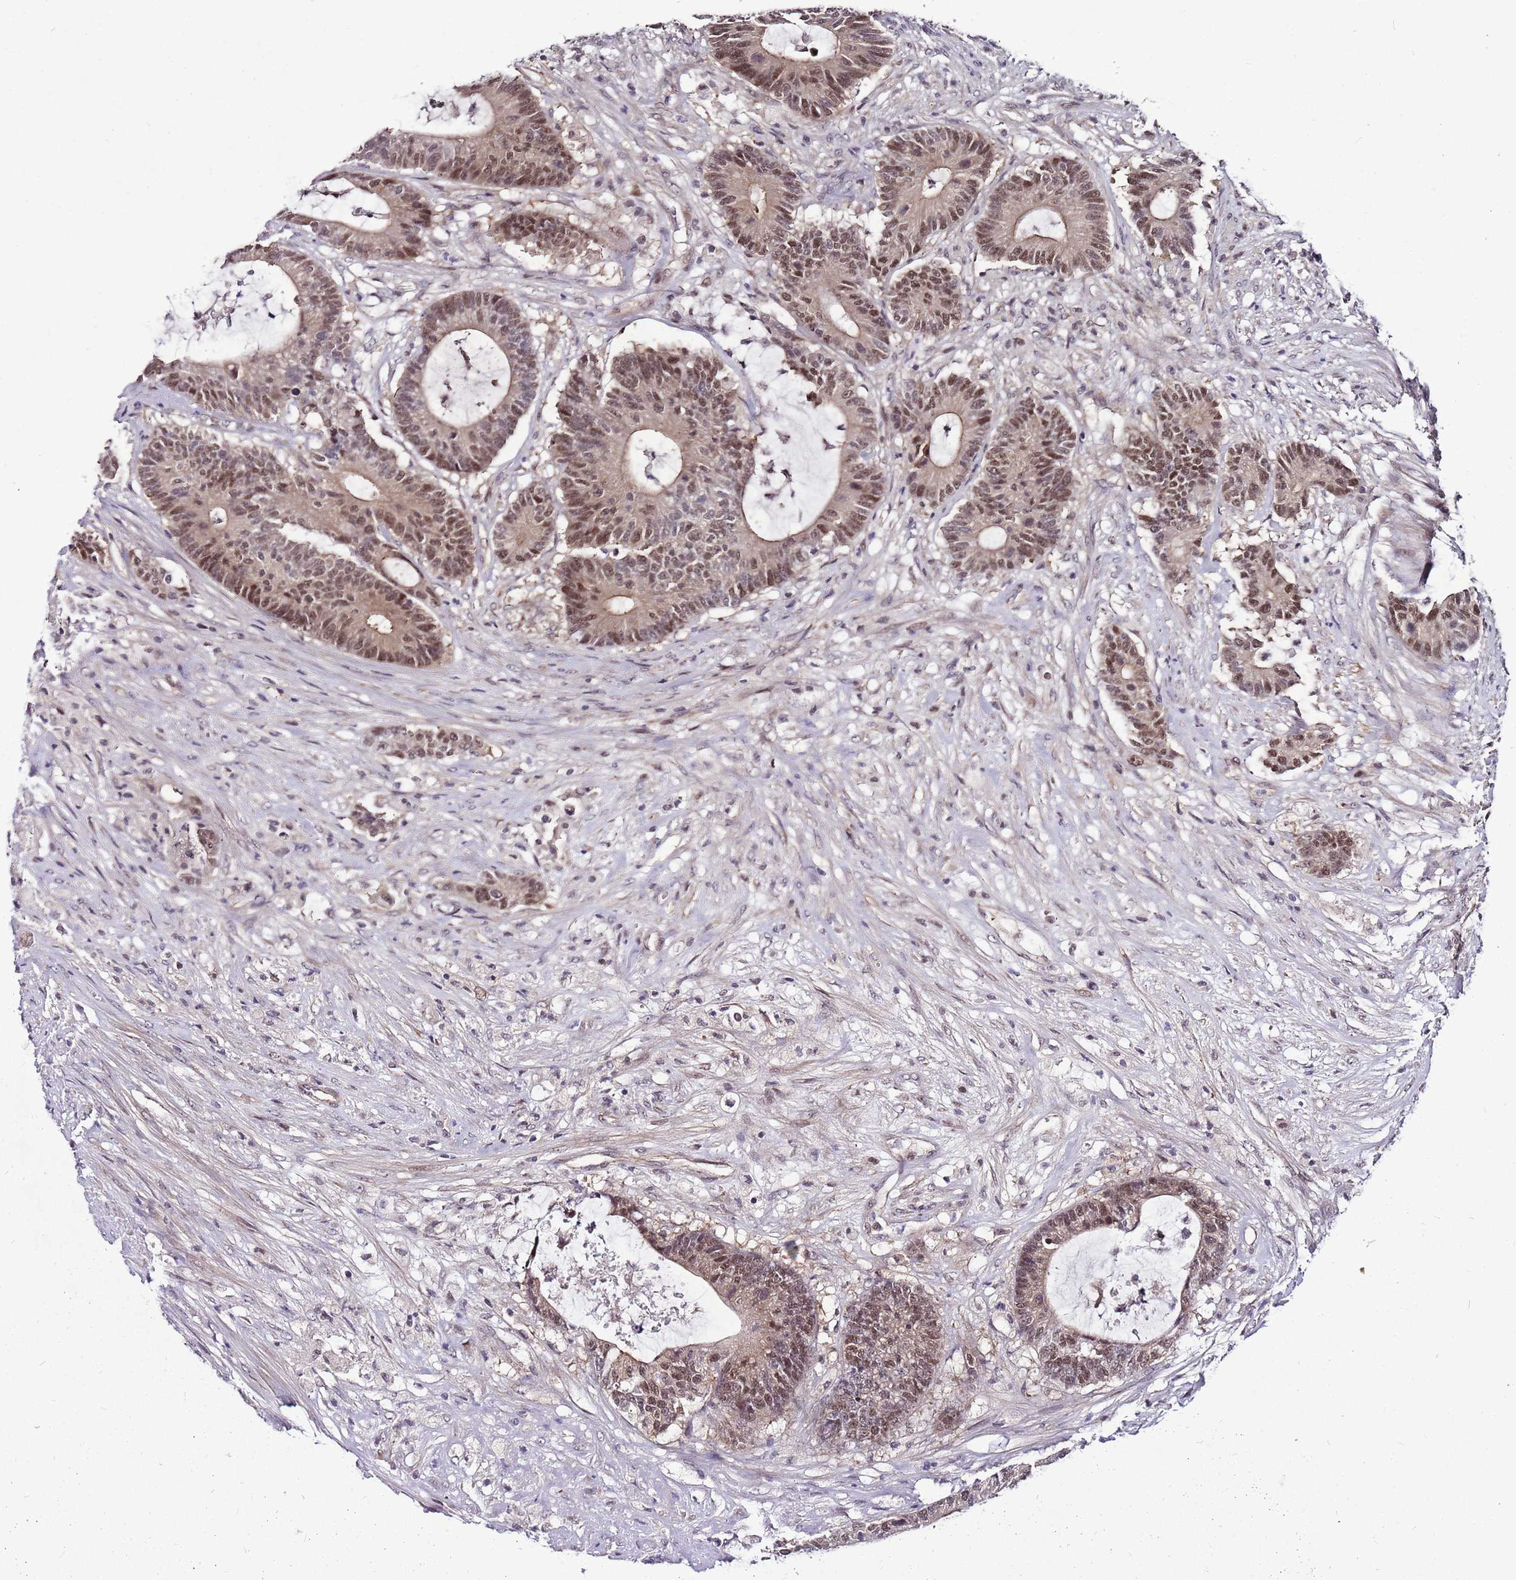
{"staining": {"intensity": "moderate", "quantity": "25%-75%", "location": "cytoplasmic/membranous,nuclear"}, "tissue": "colorectal cancer", "cell_type": "Tumor cells", "image_type": "cancer", "snomed": [{"axis": "morphology", "description": "Adenocarcinoma, NOS"}, {"axis": "topography", "description": "Colon"}], "caption": "Immunohistochemistry staining of colorectal adenocarcinoma, which demonstrates medium levels of moderate cytoplasmic/membranous and nuclear positivity in approximately 25%-75% of tumor cells indicating moderate cytoplasmic/membranous and nuclear protein positivity. The staining was performed using DAB (brown) for protein detection and nuclei were counterstained in hematoxylin (blue).", "gene": "POLE3", "patient": {"sex": "female", "age": 84}}